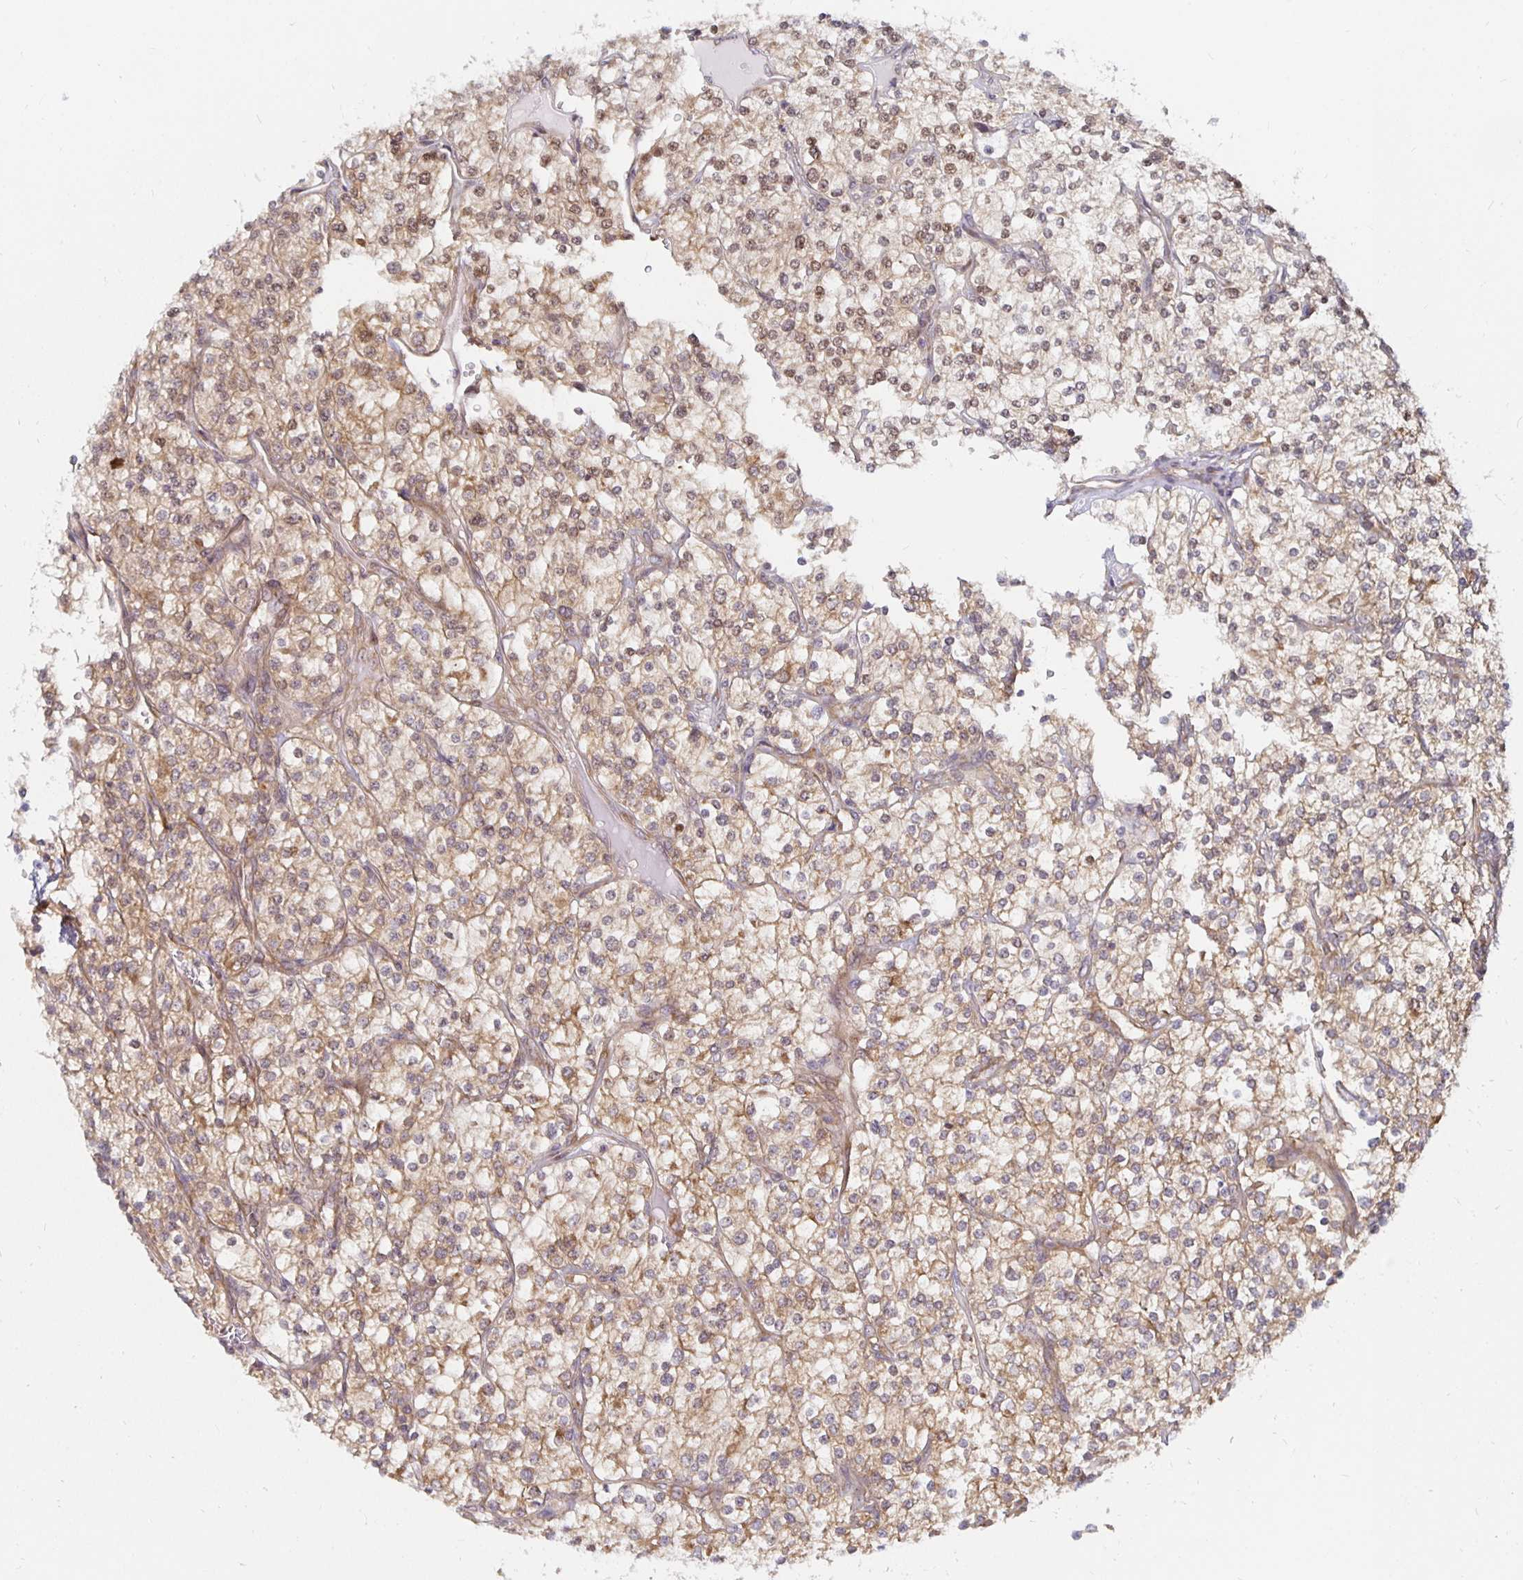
{"staining": {"intensity": "moderate", "quantity": ">75%", "location": "cytoplasmic/membranous,nuclear"}, "tissue": "renal cancer", "cell_type": "Tumor cells", "image_type": "cancer", "snomed": [{"axis": "morphology", "description": "Adenocarcinoma, NOS"}, {"axis": "topography", "description": "Kidney"}], "caption": "Immunohistochemical staining of human renal adenocarcinoma shows medium levels of moderate cytoplasmic/membranous and nuclear protein positivity in approximately >75% of tumor cells.", "gene": "PDAP1", "patient": {"sex": "male", "age": 80}}